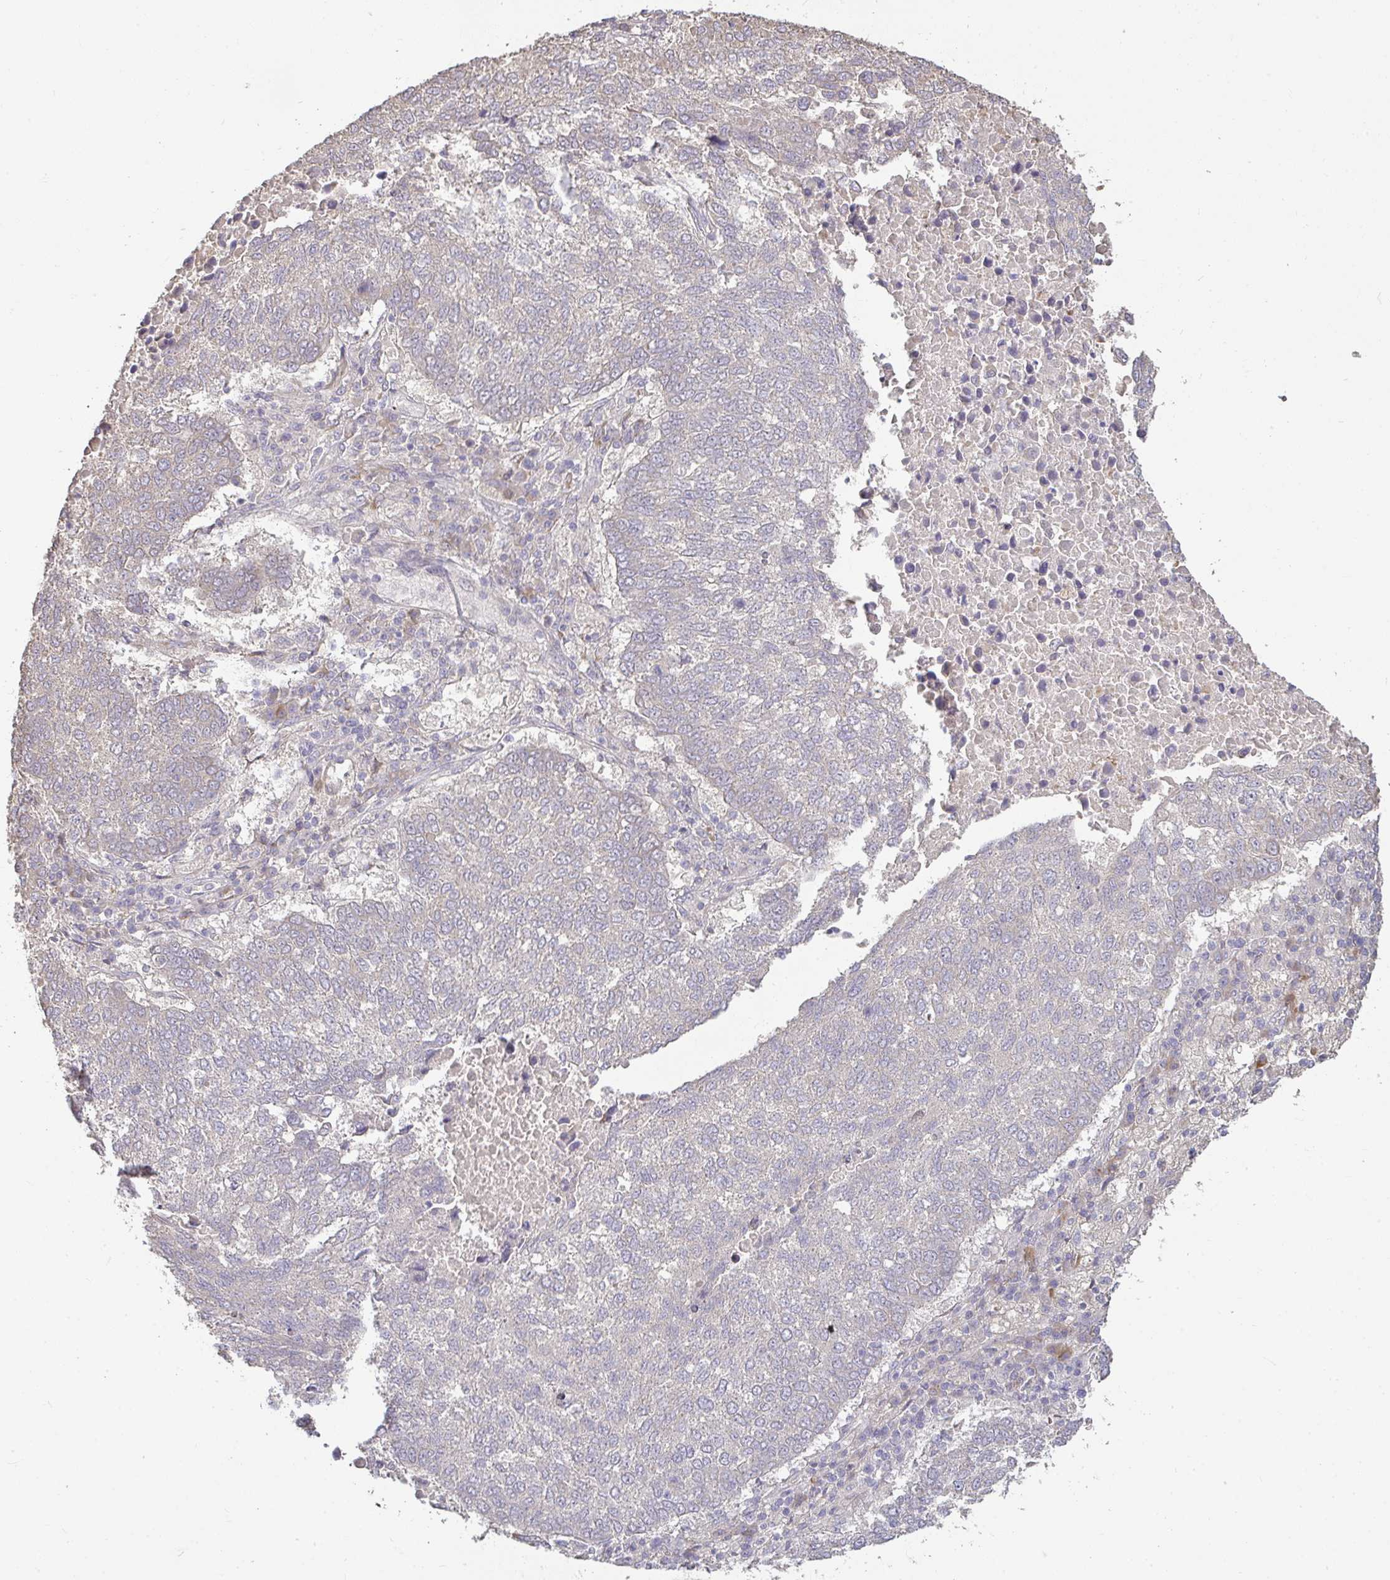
{"staining": {"intensity": "negative", "quantity": "none", "location": "none"}, "tissue": "lung cancer", "cell_type": "Tumor cells", "image_type": "cancer", "snomed": [{"axis": "morphology", "description": "Squamous cell carcinoma, NOS"}, {"axis": "topography", "description": "Lung"}], "caption": "A high-resolution image shows IHC staining of lung squamous cell carcinoma, which displays no significant staining in tumor cells. (Immunohistochemistry, brightfield microscopy, high magnification).", "gene": "BRINP3", "patient": {"sex": "male", "age": 73}}